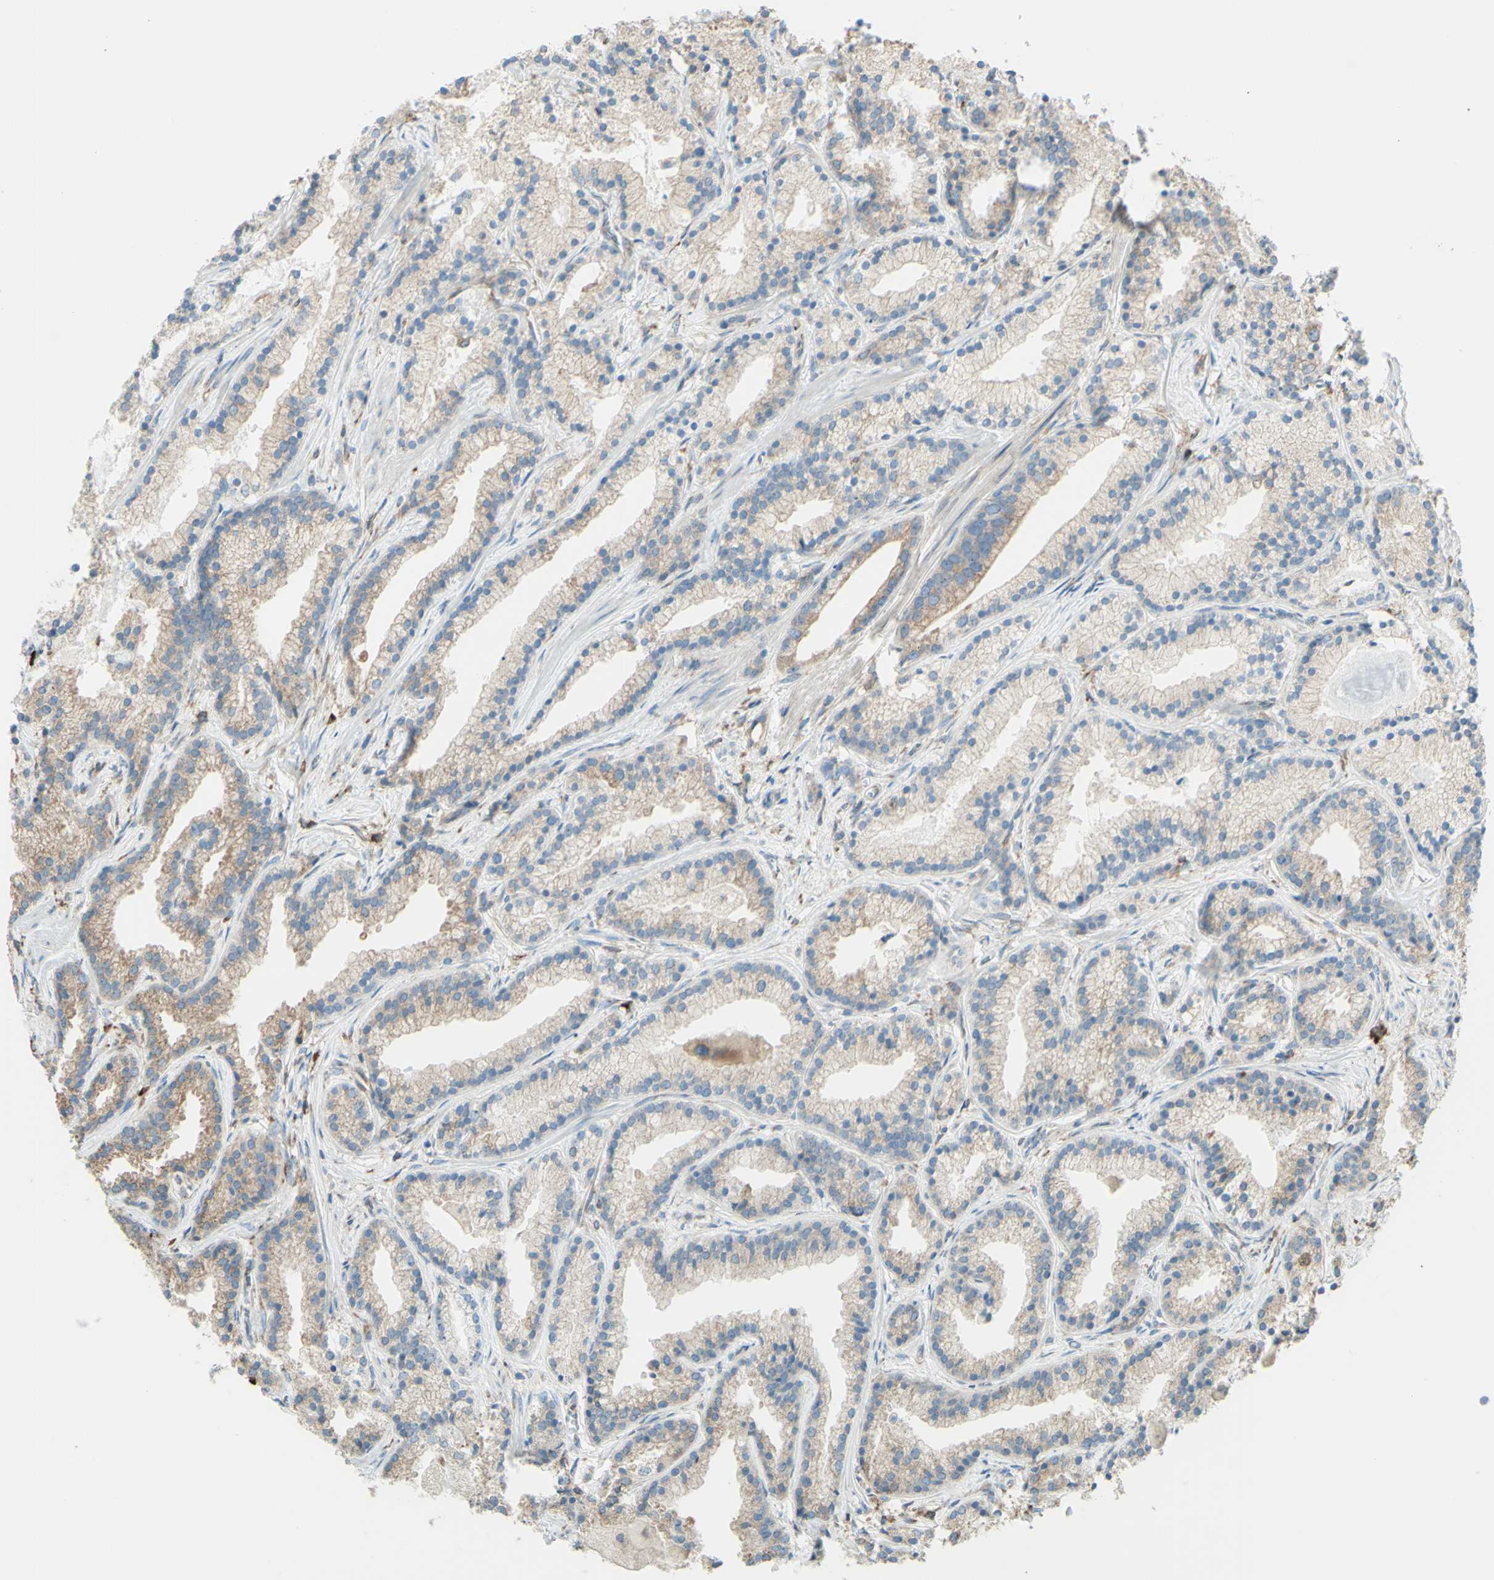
{"staining": {"intensity": "weak", "quantity": ">75%", "location": "cytoplasmic/membranous"}, "tissue": "prostate cancer", "cell_type": "Tumor cells", "image_type": "cancer", "snomed": [{"axis": "morphology", "description": "Adenocarcinoma, Low grade"}, {"axis": "topography", "description": "Prostate"}], "caption": "Prostate cancer tissue displays weak cytoplasmic/membranous positivity in approximately >75% of tumor cells", "gene": "DNAJB11", "patient": {"sex": "male", "age": 59}}